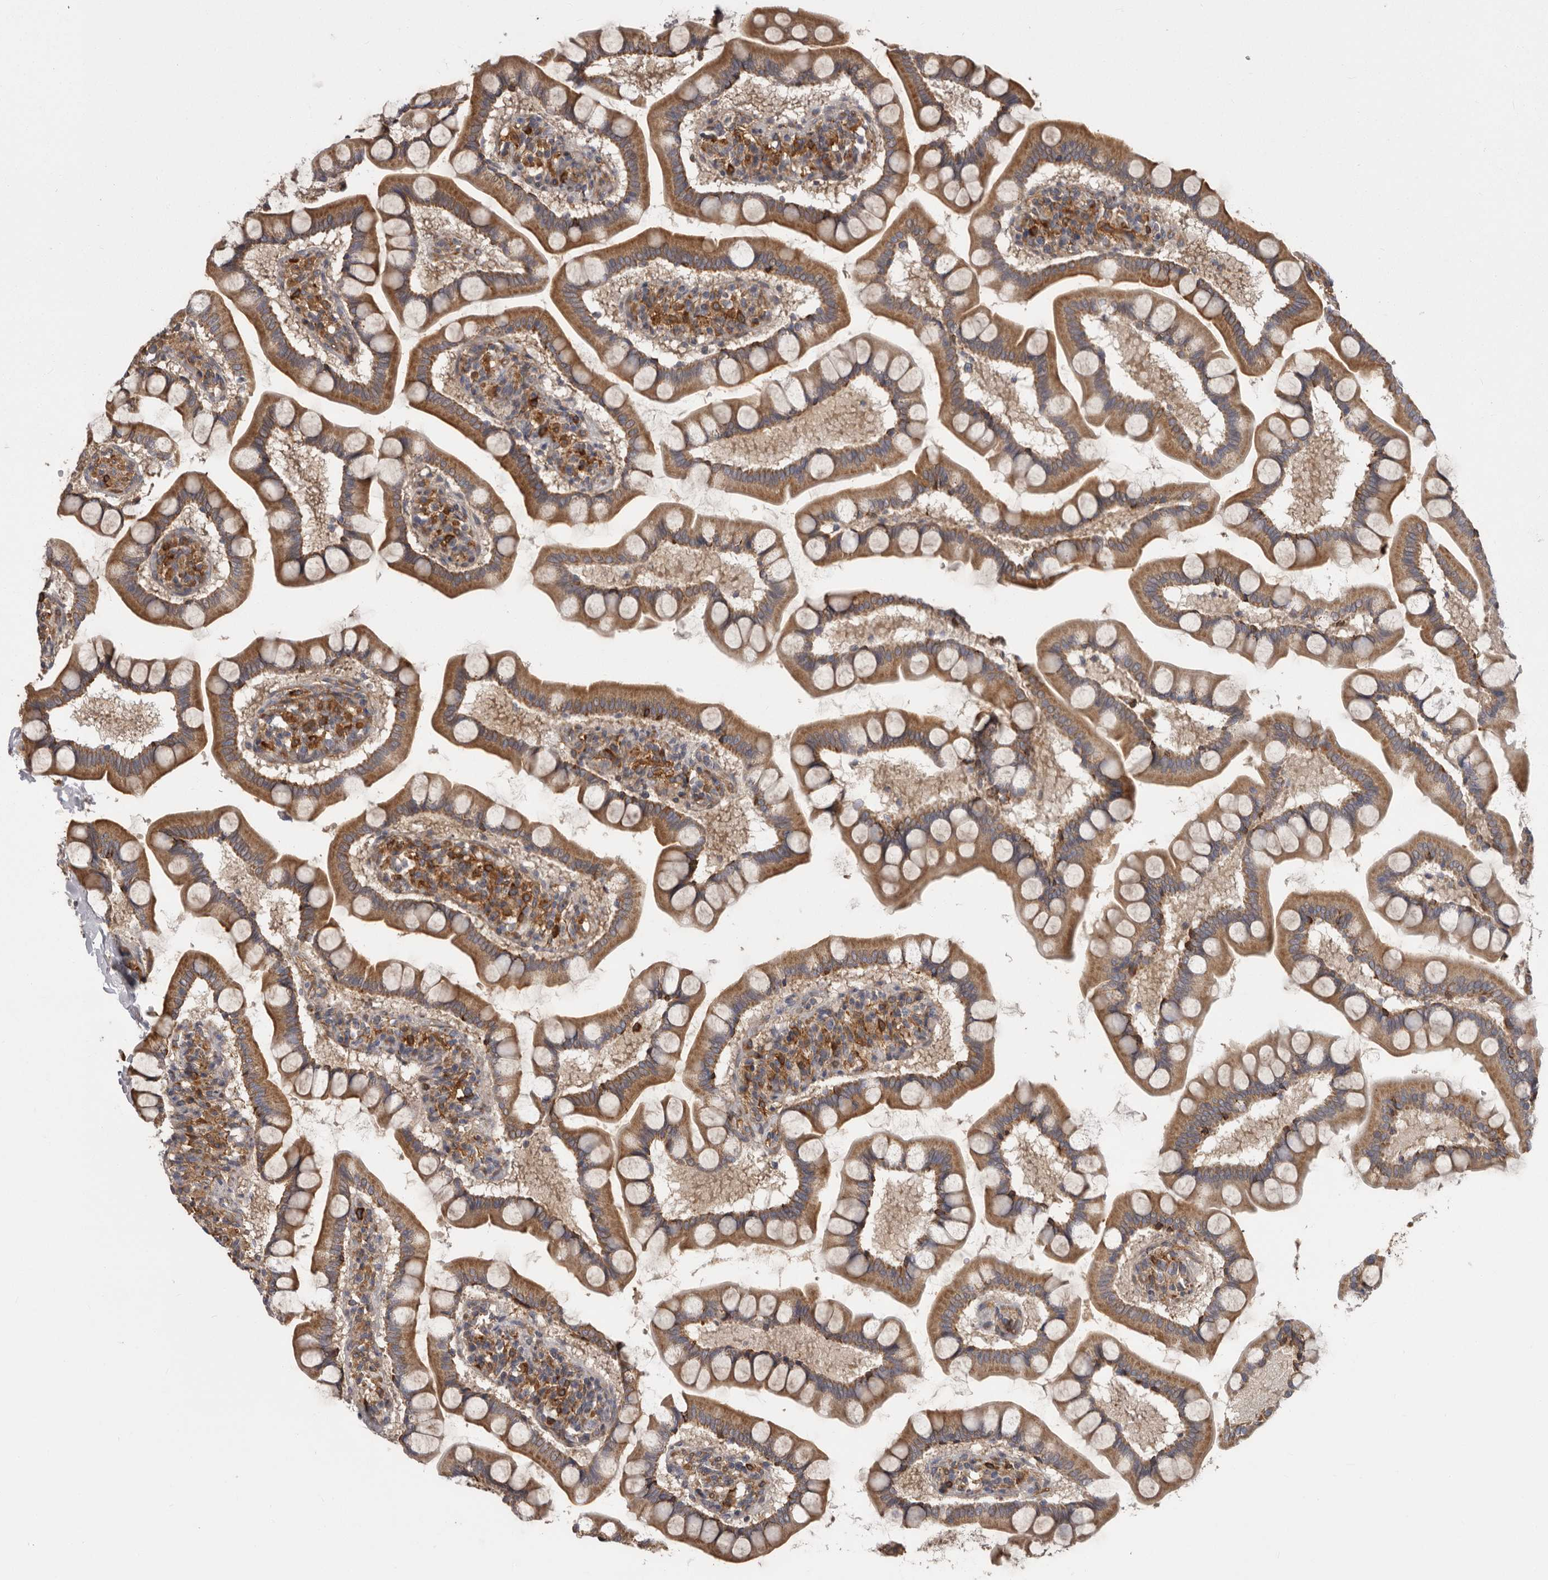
{"staining": {"intensity": "moderate", "quantity": ">75%", "location": "cytoplasmic/membranous"}, "tissue": "small intestine", "cell_type": "Glandular cells", "image_type": "normal", "snomed": [{"axis": "morphology", "description": "Normal tissue, NOS"}, {"axis": "topography", "description": "Small intestine"}], "caption": "Protein staining of normal small intestine shows moderate cytoplasmic/membranous staining in about >75% of glandular cells.", "gene": "ENAH", "patient": {"sex": "male", "age": 41}}